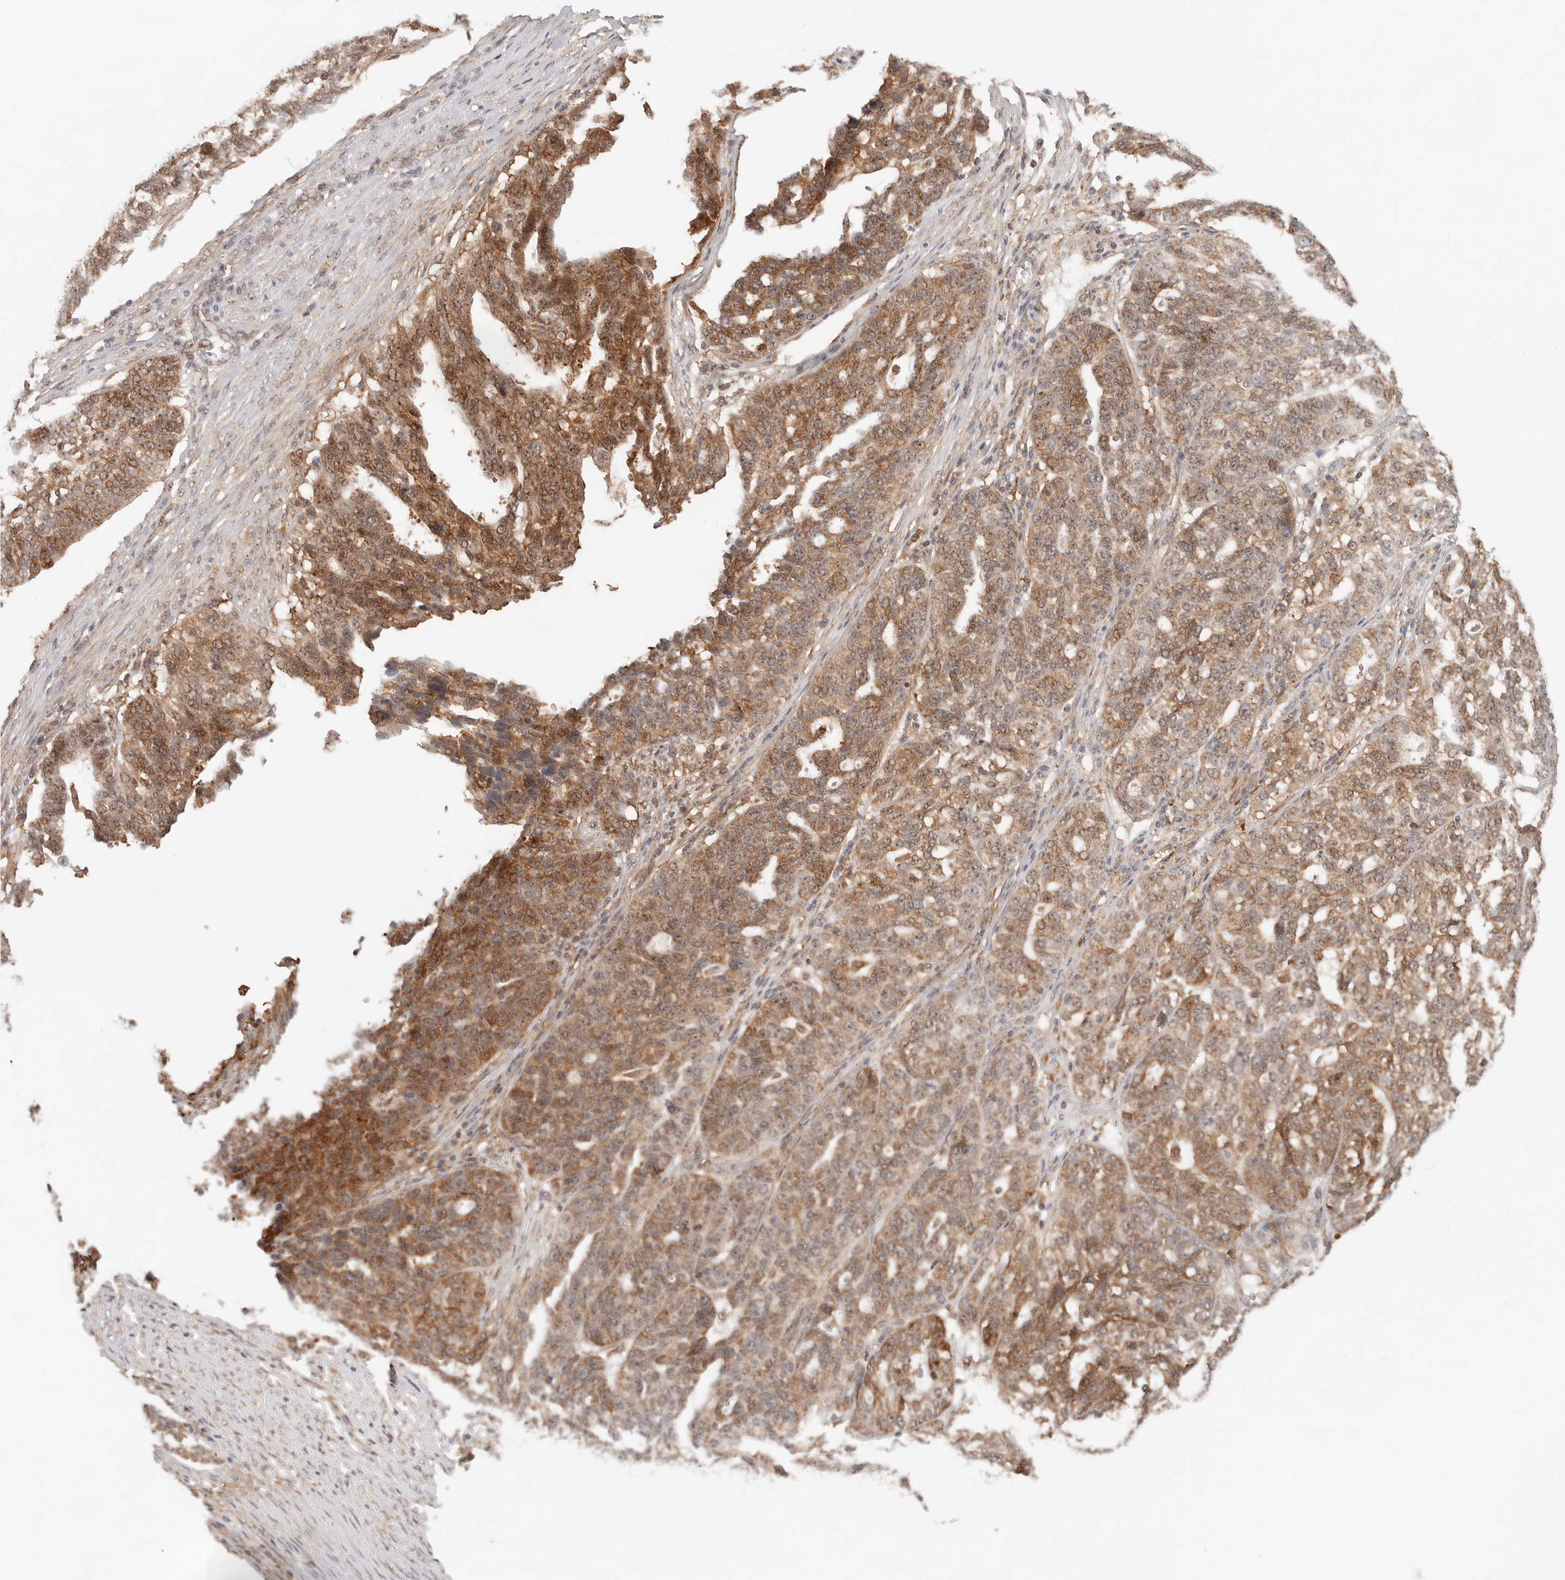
{"staining": {"intensity": "moderate", "quantity": ">75%", "location": "cytoplasmic/membranous,nuclear"}, "tissue": "ovarian cancer", "cell_type": "Tumor cells", "image_type": "cancer", "snomed": [{"axis": "morphology", "description": "Cystadenocarcinoma, serous, NOS"}, {"axis": "topography", "description": "Ovary"}], "caption": "Moderate cytoplasmic/membranous and nuclear expression for a protein is appreciated in about >75% of tumor cells of serous cystadenocarcinoma (ovarian) using IHC.", "gene": "HEXD", "patient": {"sex": "female", "age": 59}}